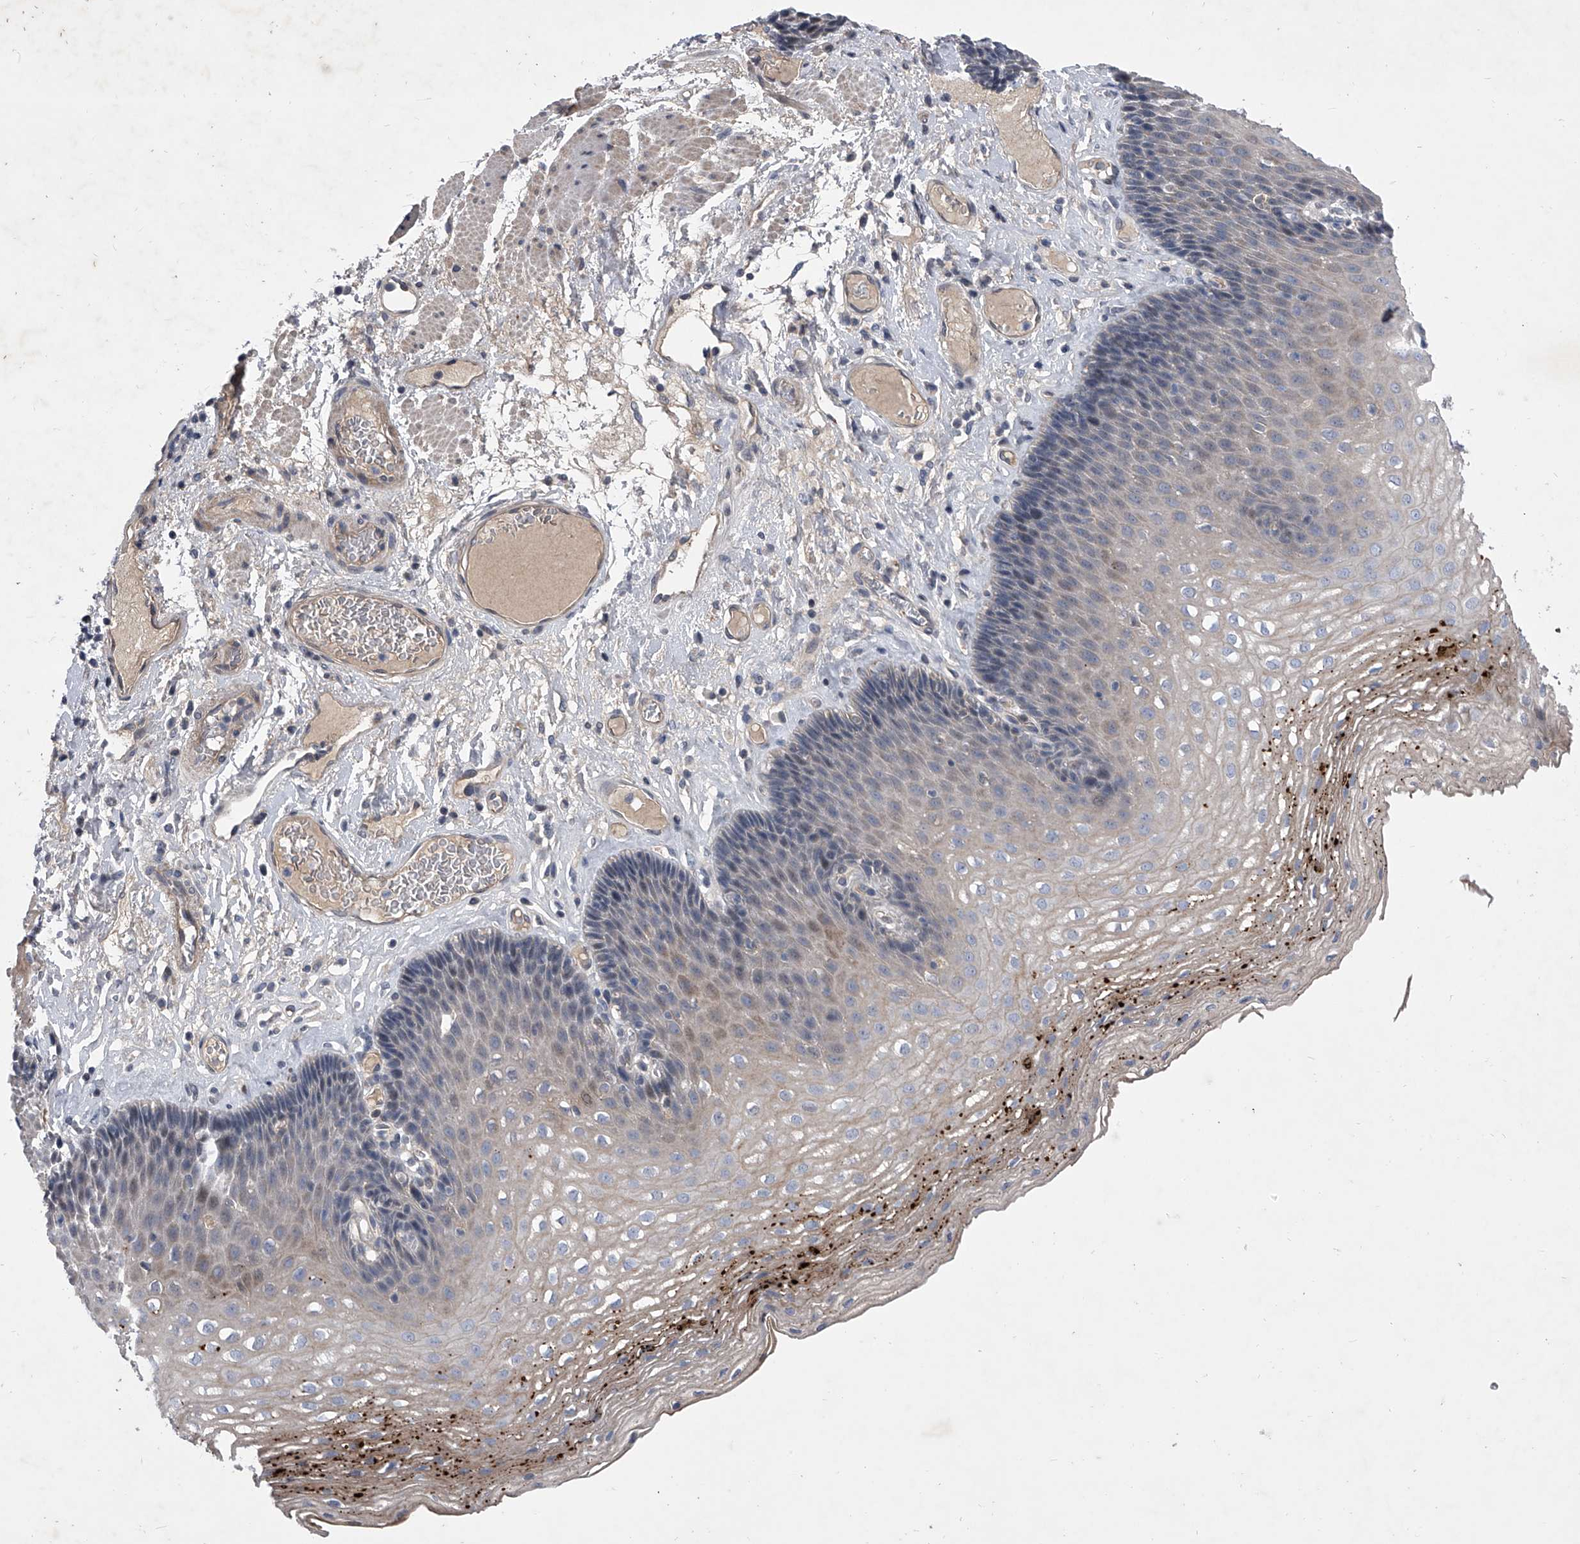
{"staining": {"intensity": "strong", "quantity": "<25%", "location": "cytoplasmic/membranous"}, "tissue": "esophagus", "cell_type": "Squamous epithelial cells", "image_type": "normal", "snomed": [{"axis": "morphology", "description": "Normal tissue, NOS"}, {"axis": "topography", "description": "Esophagus"}], "caption": "A brown stain labels strong cytoplasmic/membranous positivity of a protein in squamous epithelial cells of unremarkable esophagus. Immunohistochemistry (ihc) stains the protein in brown and the nuclei are stained blue.", "gene": "ZNF76", "patient": {"sex": "female", "age": 66}}